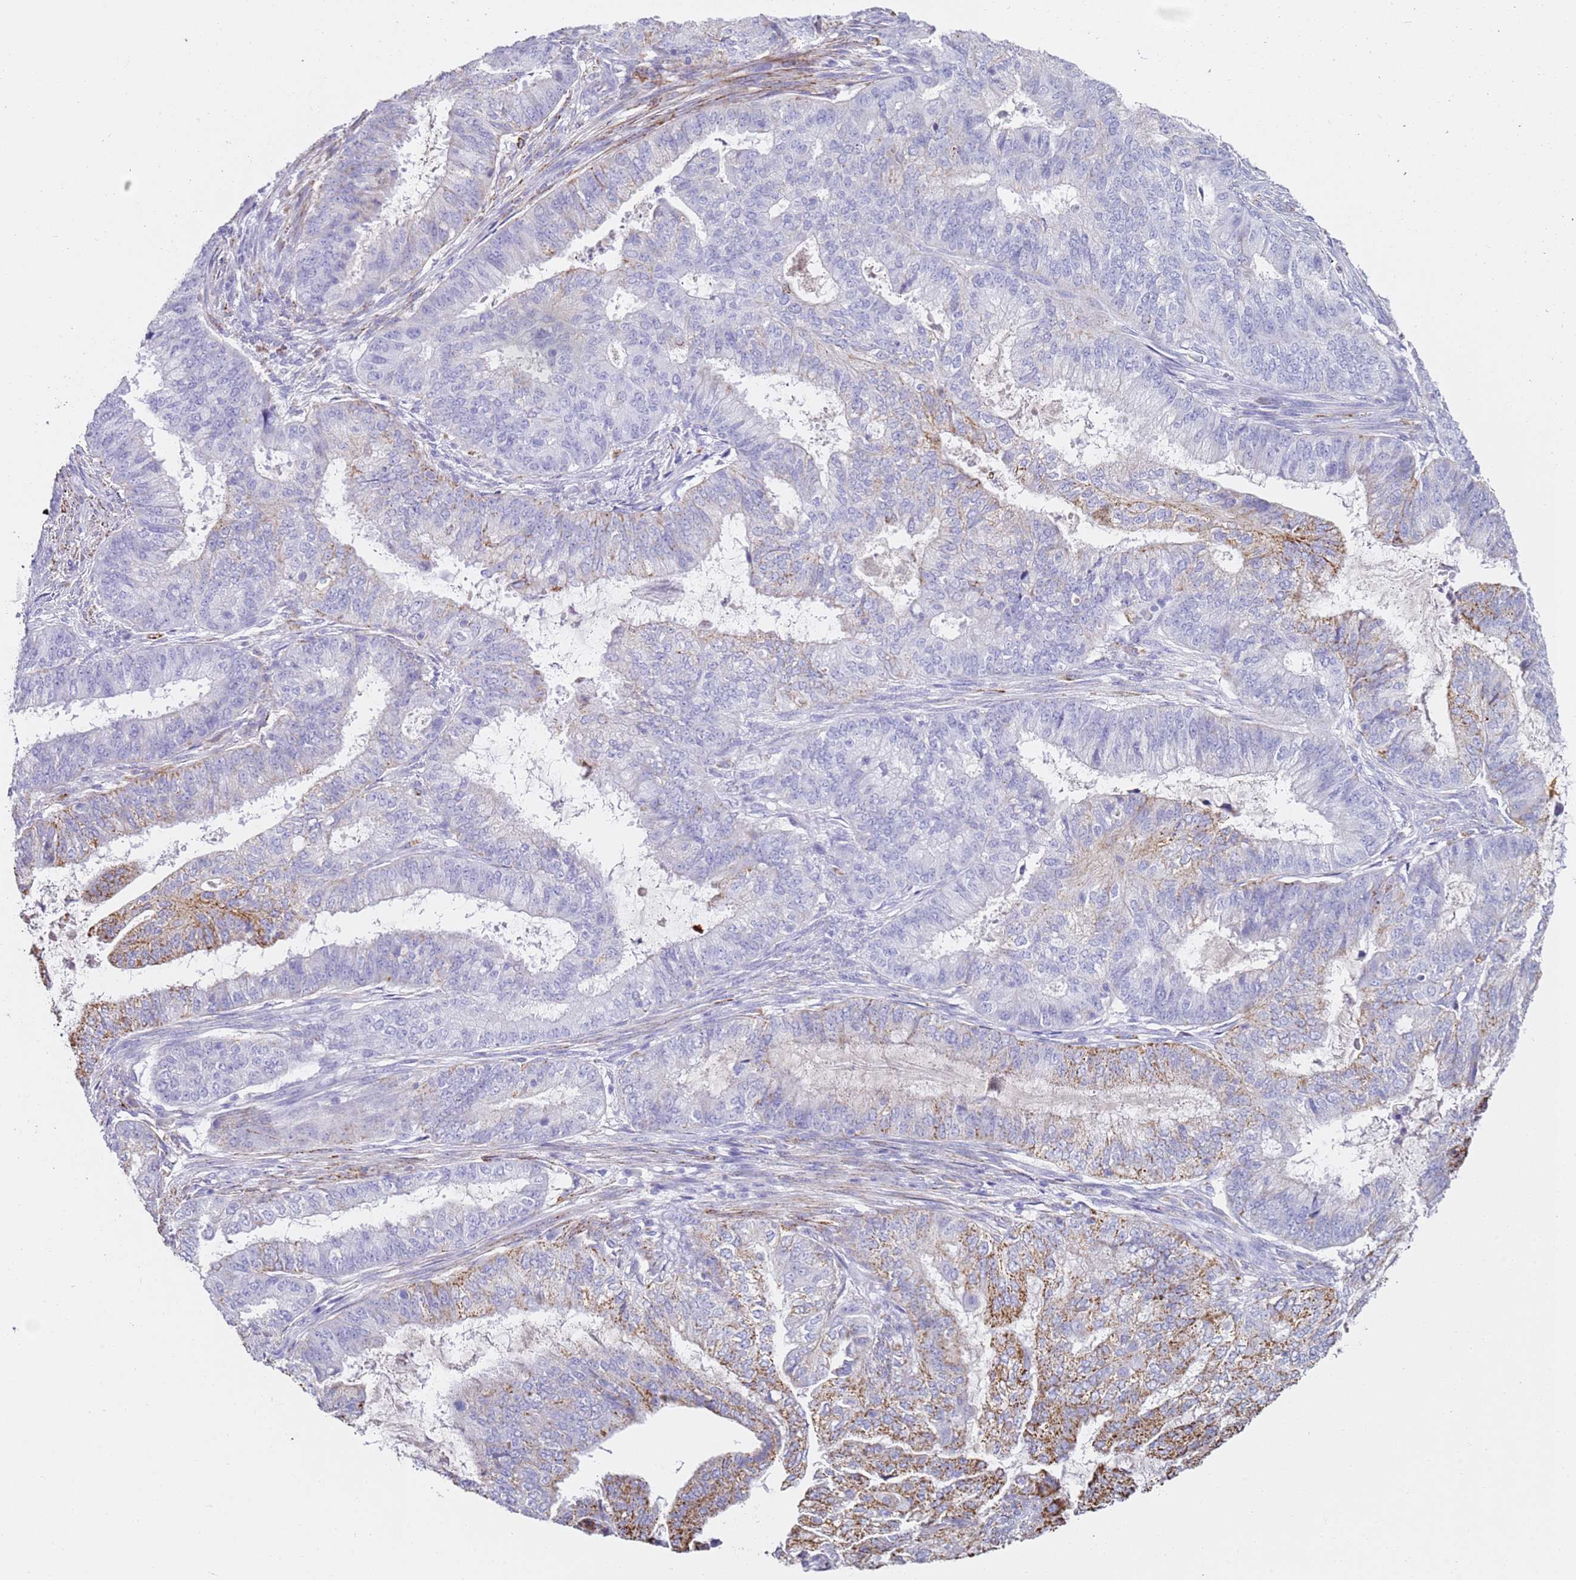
{"staining": {"intensity": "moderate", "quantity": "<25%", "location": "cytoplasmic/membranous"}, "tissue": "endometrial cancer", "cell_type": "Tumor cells", "image_type": "cancer", "snomed": [{"axis": "morphology", "description": "Adenocarcinoma, NOS"}, {"axis": "topography", "description": "Endometrium"}], "caption": "A brown stain labels moderate cytoplasmic/membranous positivity of a protein in endometrial adenocarcinoma tumor cells.", "gene": "PTBP2", "patient": {"sex": "female", "age": 51}}